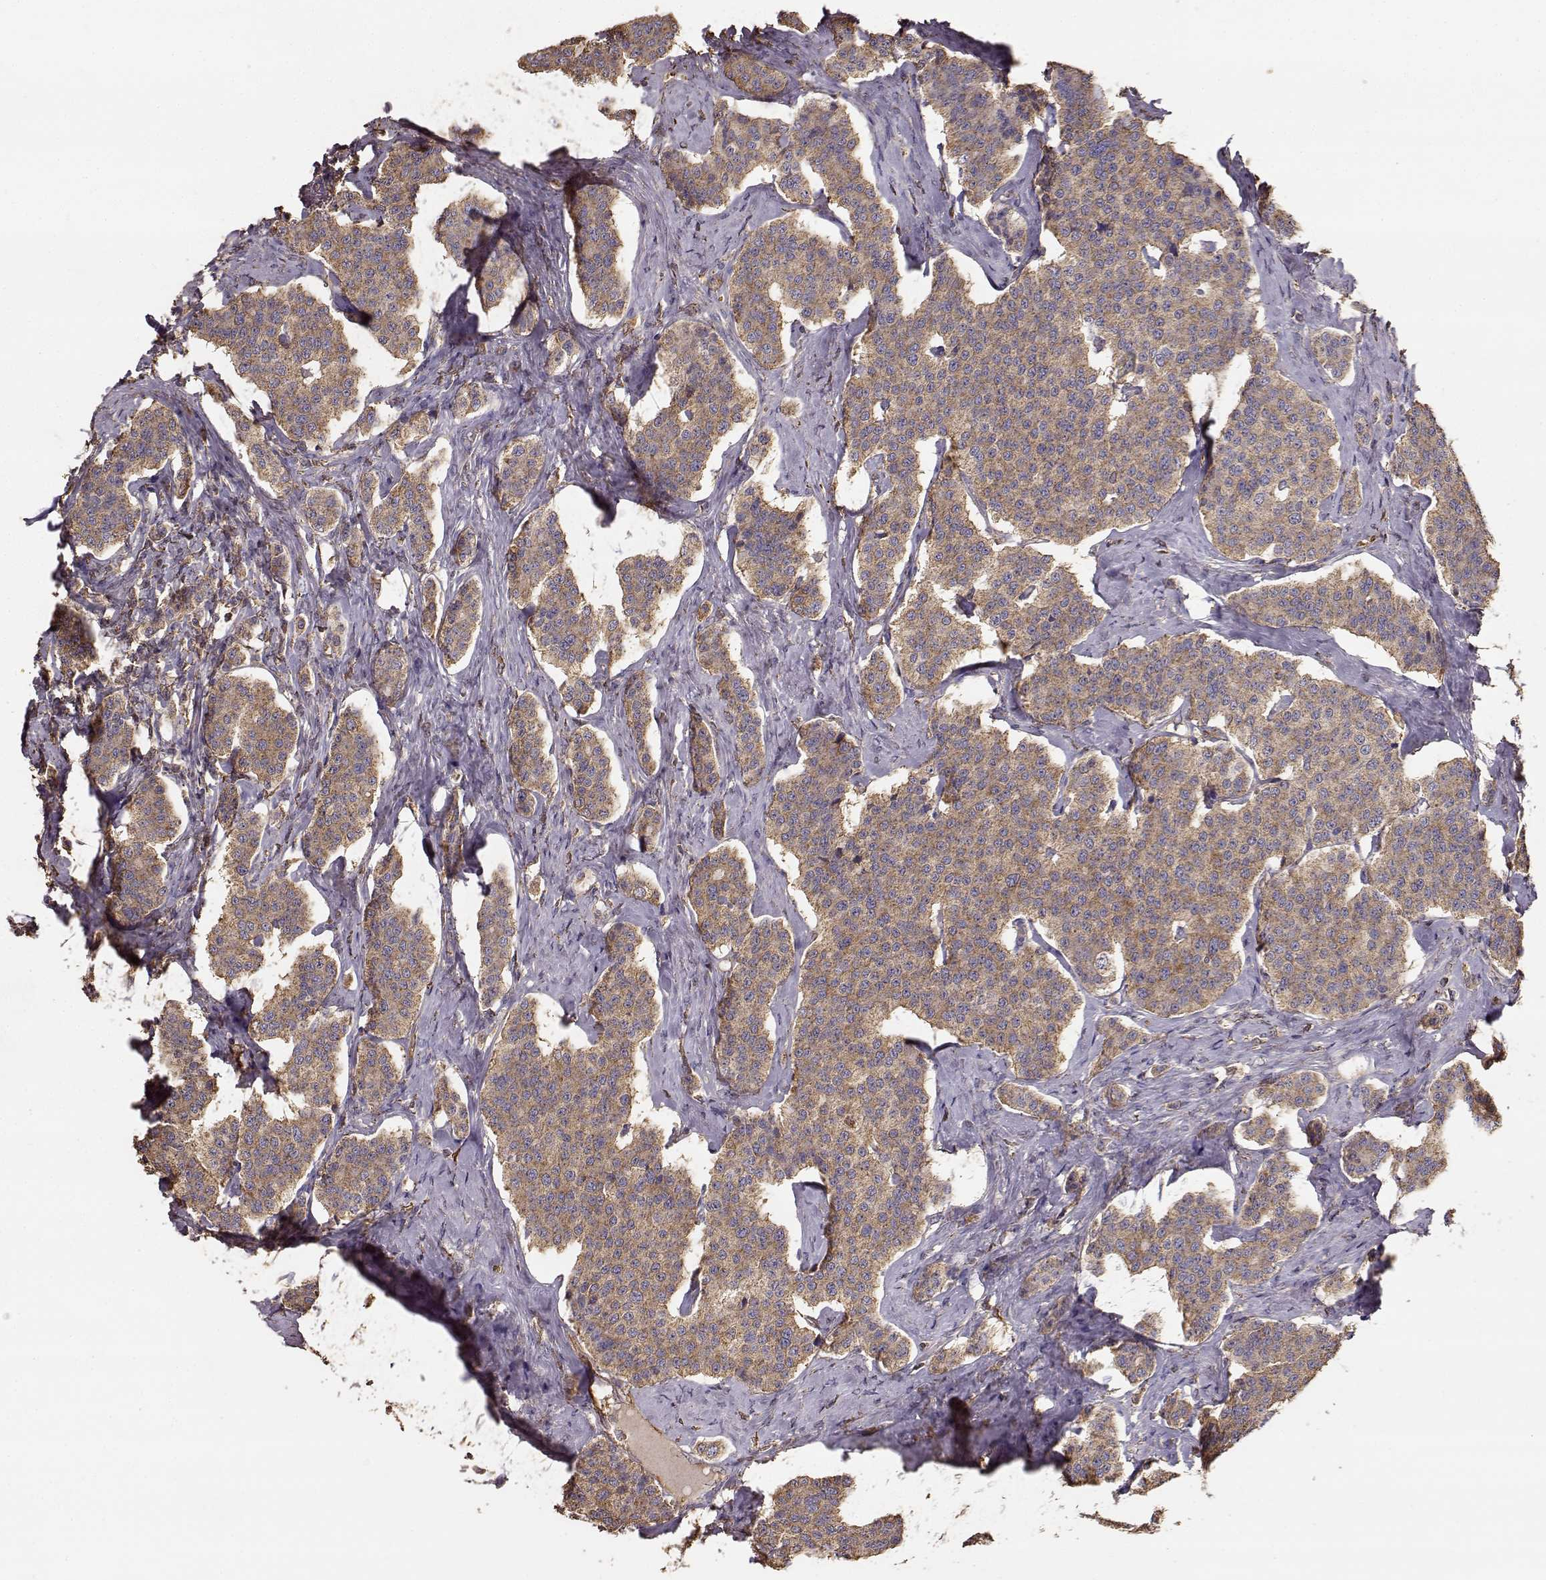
{"staining": {"intensity": "moderate", "quantity": ">75%", "location": "cytoplasmic/membranous"}, "tissue": "carcinoid", "cell_type": "Tumor cells", "image_type": "cancer", "snomed": [{"axis": "morphology", "description": "Carcinoid, malignant, NOS"}, {"axis": "topography", "description": "Small intestine"}], "caption": "High-power microscopy captured an immunohistochemistry (IHC) histopathology image of carcinoid (malignant), revealing moderate cytoplasmic/membranous positivity in approximately >75% of tumor cells.", "gene": "TARS3", "patient": {"sex": "female", "age": 58}}